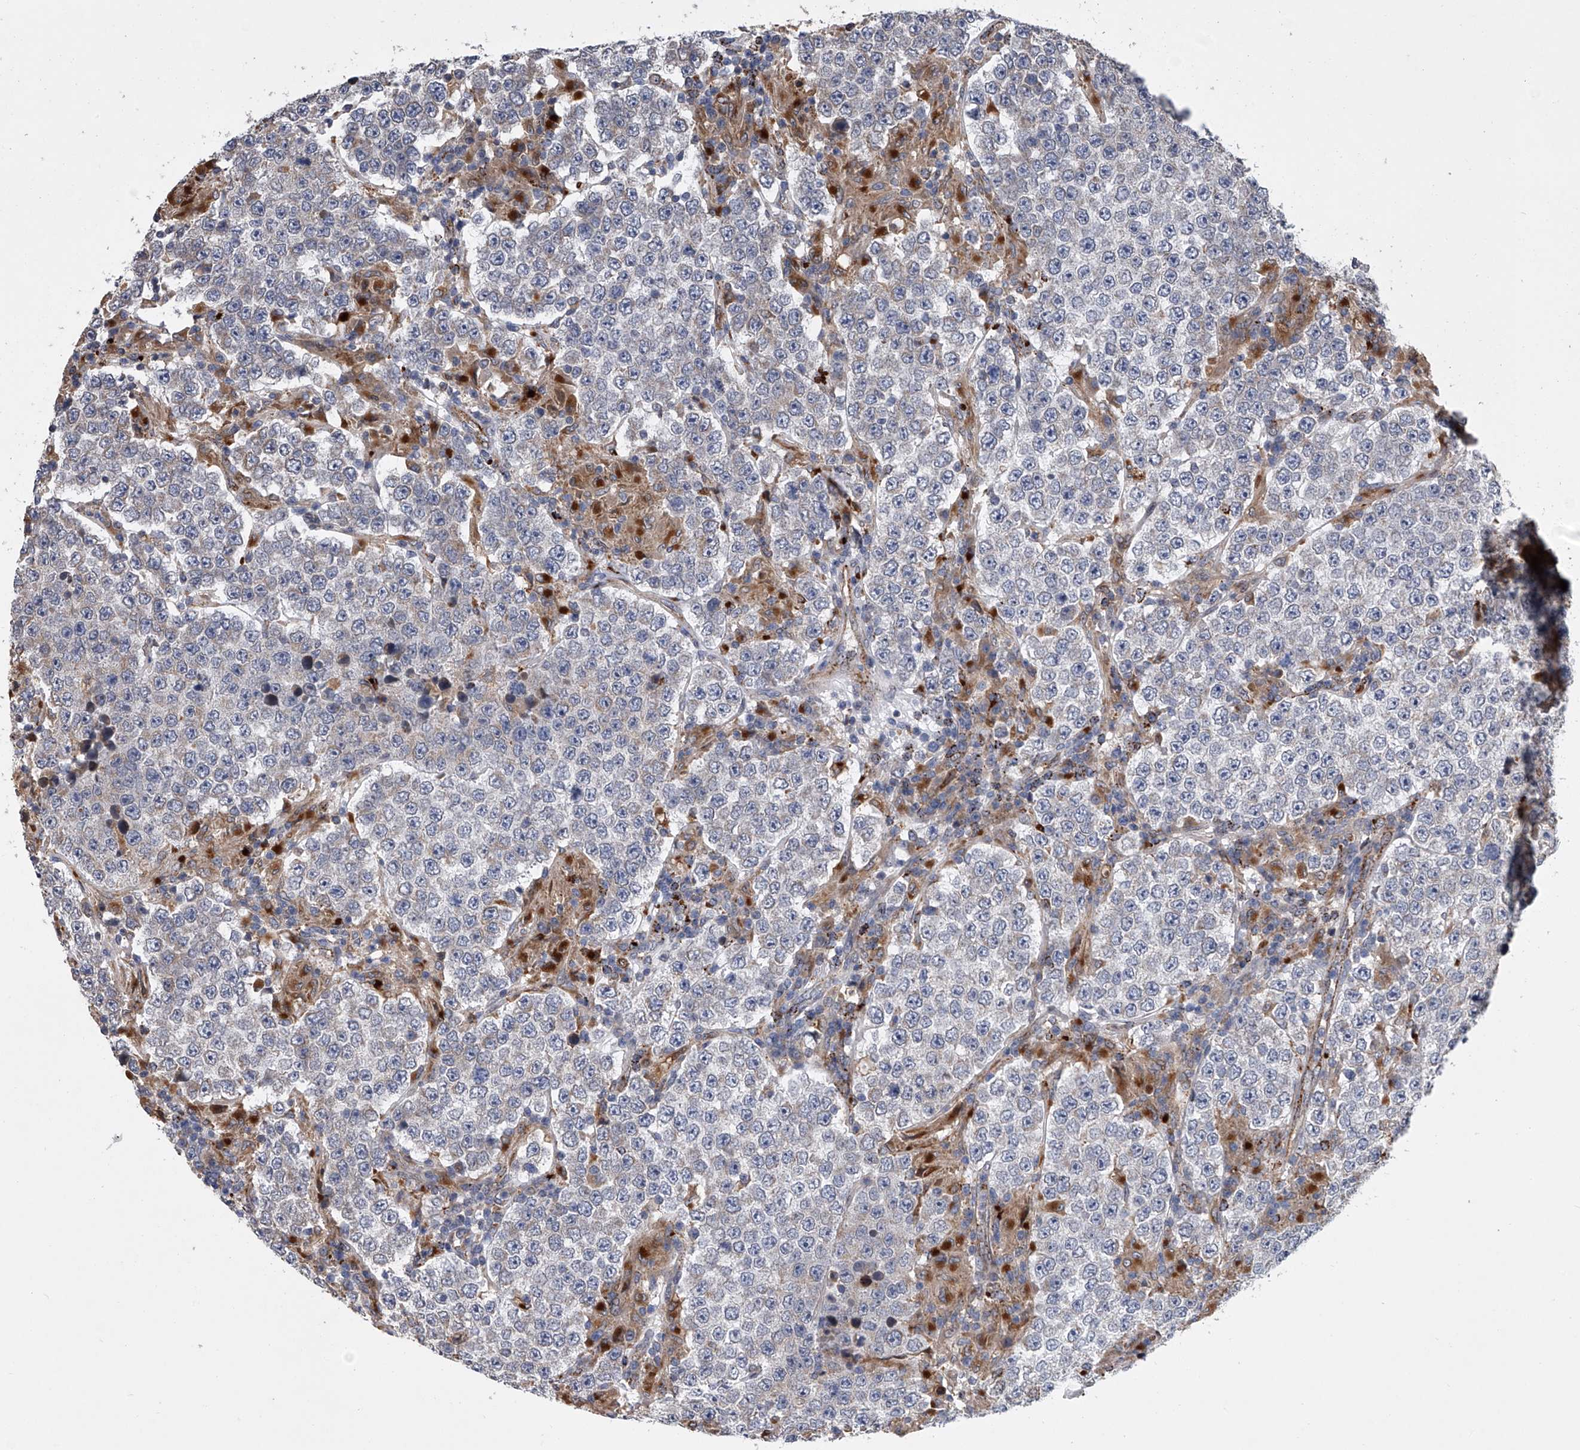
{"staining": {"intensity": "negative", "quantity": "none", "location": "none"}, "tissue": "testis cancer", "cell_type": "Tumor cells", "image_type": "cancer", "snomed": [{"axis": "morphology", "description": "Normal tissue, NOS"}, {"axis": "morphology", "description": "Urothelial carcinoma, High grade"}, {"axis": "morphology", "description": "Seminoma, NOS"}, {"axis": "morphology", "description": "Carcinoma, Embryonal, NOS"}, {"axis": "topography", "description": "Urinary bladder"}, {"axis": "topography", "description": "Testis"}], "caption": "Histopathology image shows no significant protein staining in tumor cells of testis cancer (seminoma). (DAB (3,3'-diaminobenzidine) immunohistochemistry (IHC) with hematoxylin counter stain).", "gene": "TRIM8", "patient": {"sex": "male", "age": 41}}